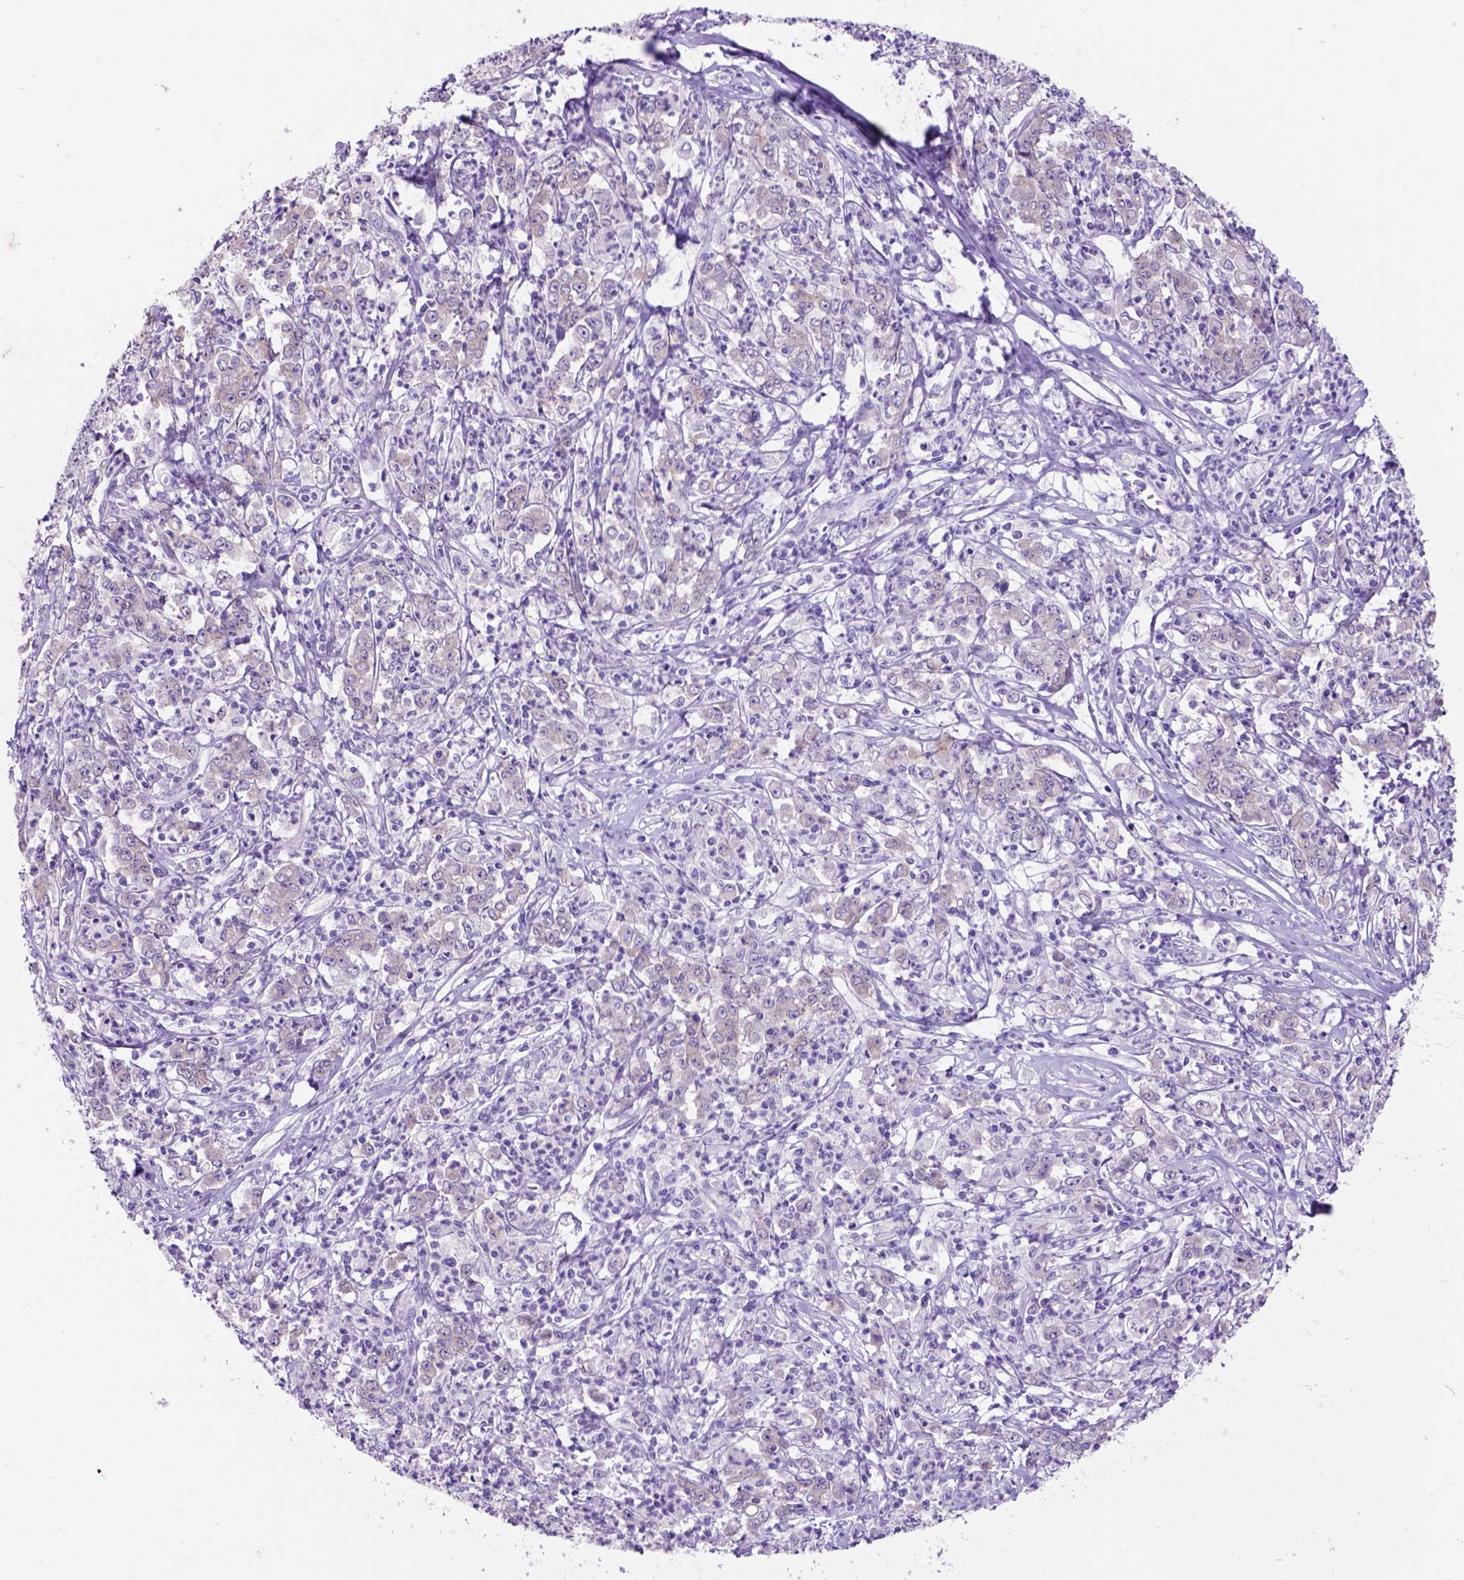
{"staining": {"intensity": "weak", "quantity": "25%-75%", "location": "cytoplasmic/membranous"}, "tissue": "stomach cancer", "cell_type": "Tumor cells", "image_type": "cancer", "snomed": [{"axis": "morphology", "description": "Adenocarcinoma, NOS"}, {"axis": "topography", "description": "Stomach, lower"}], "caption": "A brown stain labels weak cytoplasmic/membranous staining of a protein in human stomach cancer (adenocarcinoma) tumor cells.", "gene": "EGFR", "patient": {"sex": "female", "age": 71}}